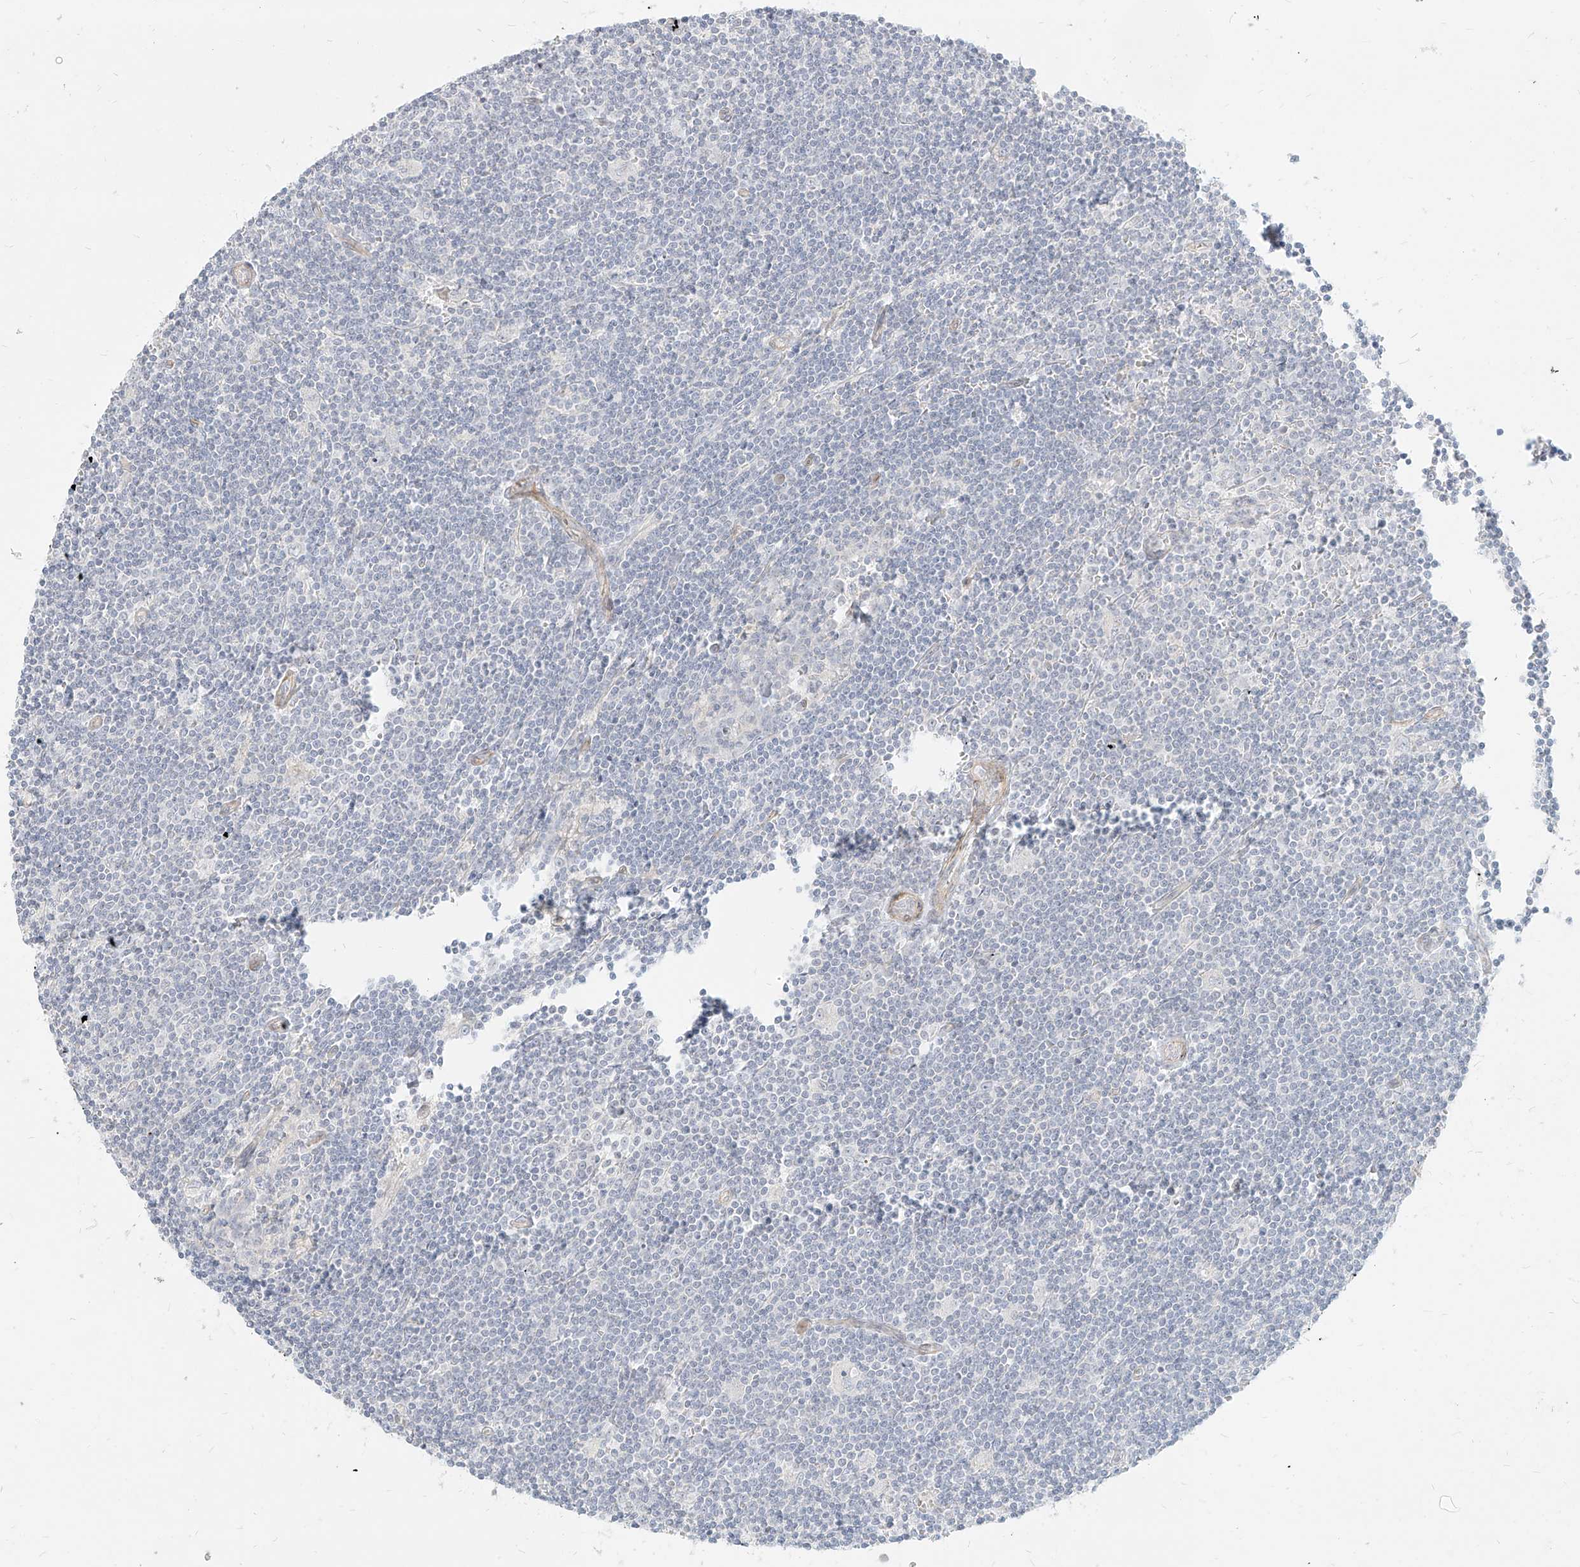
{"staining": {"intensity": "negative", "quantity": "none", "location": "none"}, "tissue": "lymphoma", "cell_type": "Tumor cells", "image_type": "cancer", "snomed": [{"axis": "morphology", "description": "Malignant lymphoma, non-Hodgkin's type, Low grade"}, {"axis": "topography", "description": "Spleen"}], "caption": "Lymphoma stained for a protein using IHC displays no expression tumor cells.", "gene": "ITPKB", "patient": {"sex": "male", "age": 76}}